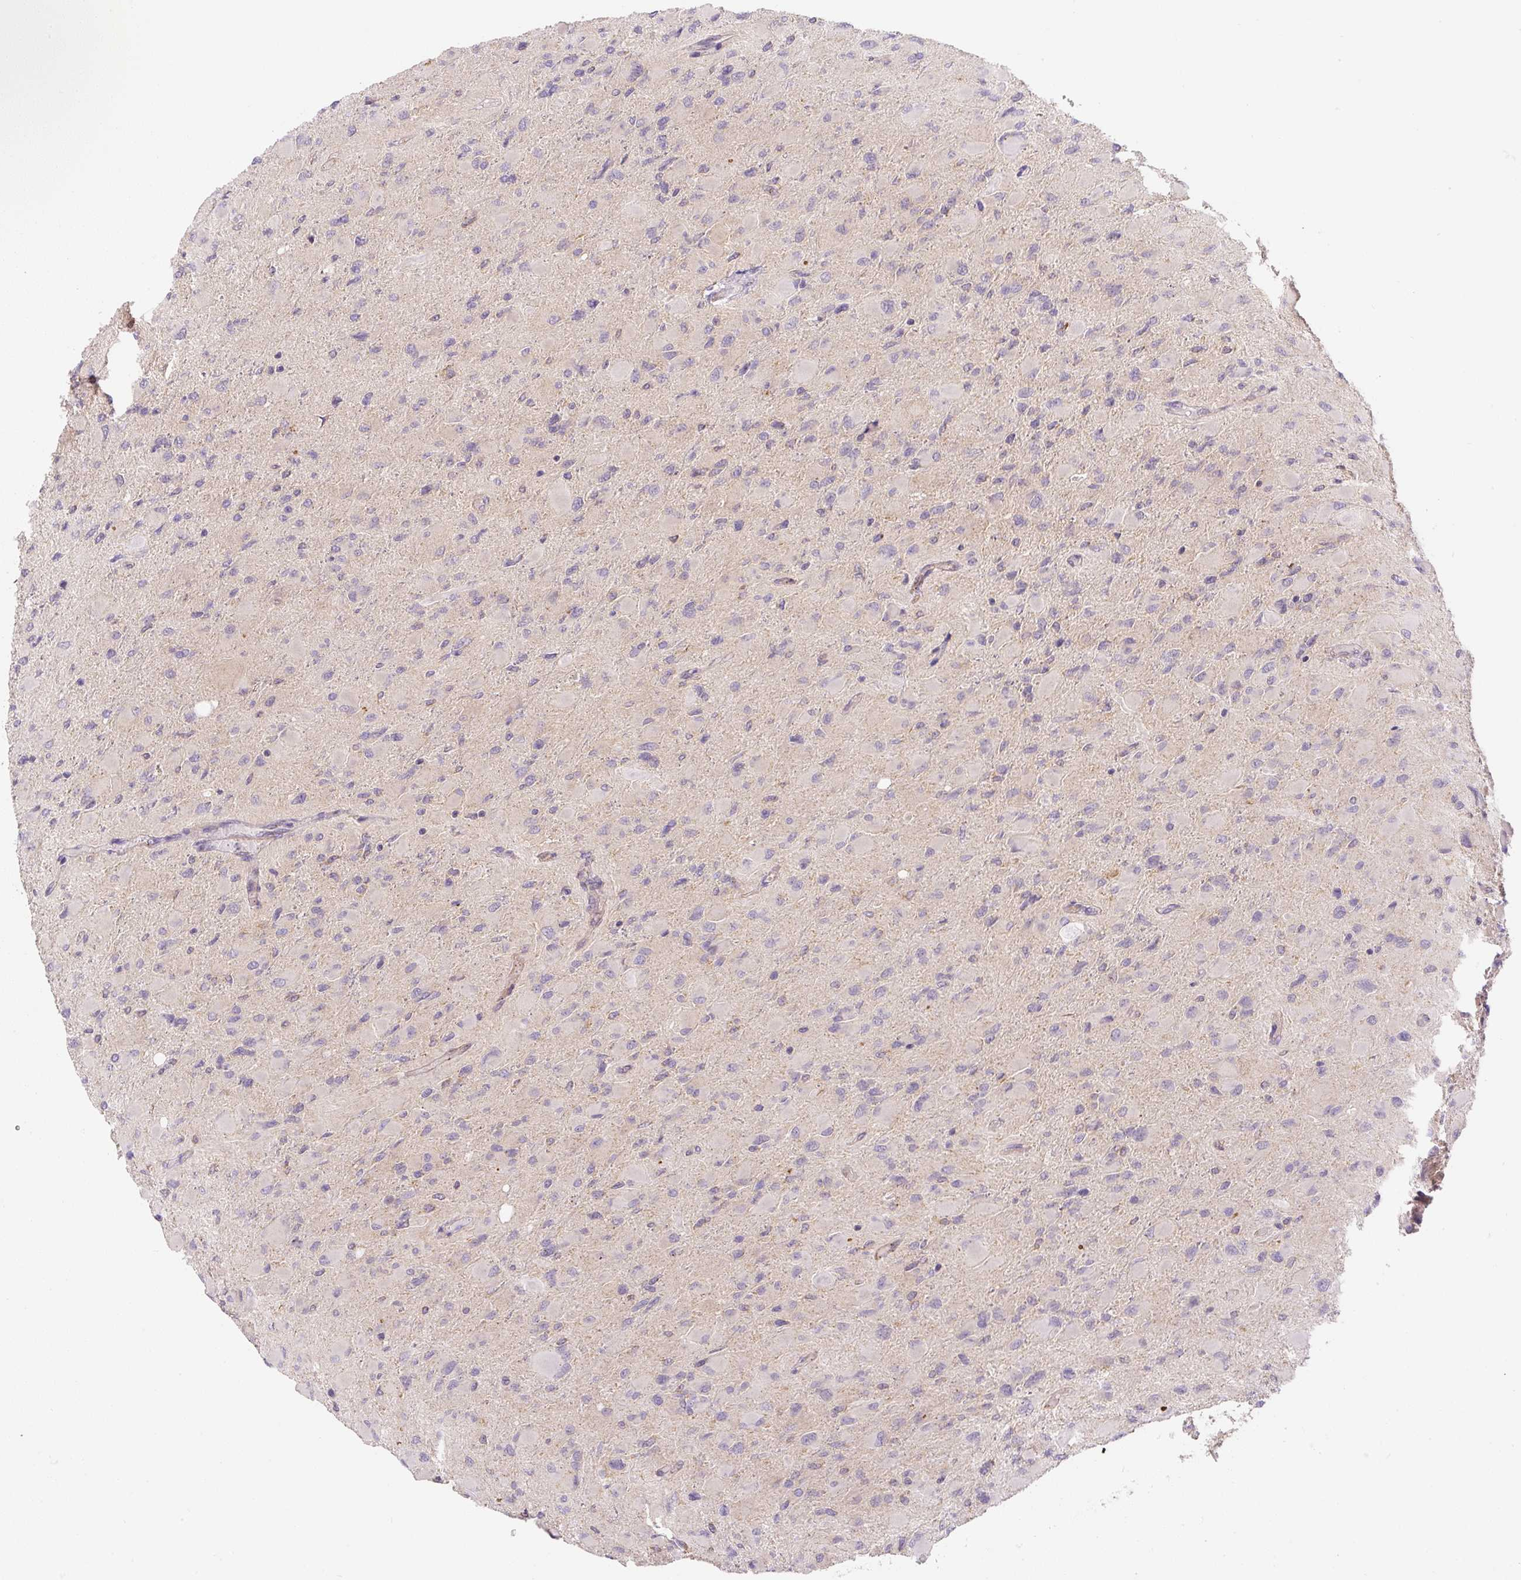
{"staining": {"intensity": "negative", "quantity": "none", "location": "none"}, "tissue": "glioma", "cell_type": "Tumor cells", "image_type": "cancer", "snomed": [{"axis": "morphology", "description": "Glioma, malignant, High grade"}, {"axis": "topography", "description": "Cerebral cortex"}], "caption": "Human malignant glioma (high-grade) stained for a protein using immunohistochemistry displays no staining in tumor cells.", "gene": "PLA2G4A", "patient": {"sex": "female", "age": 36}}